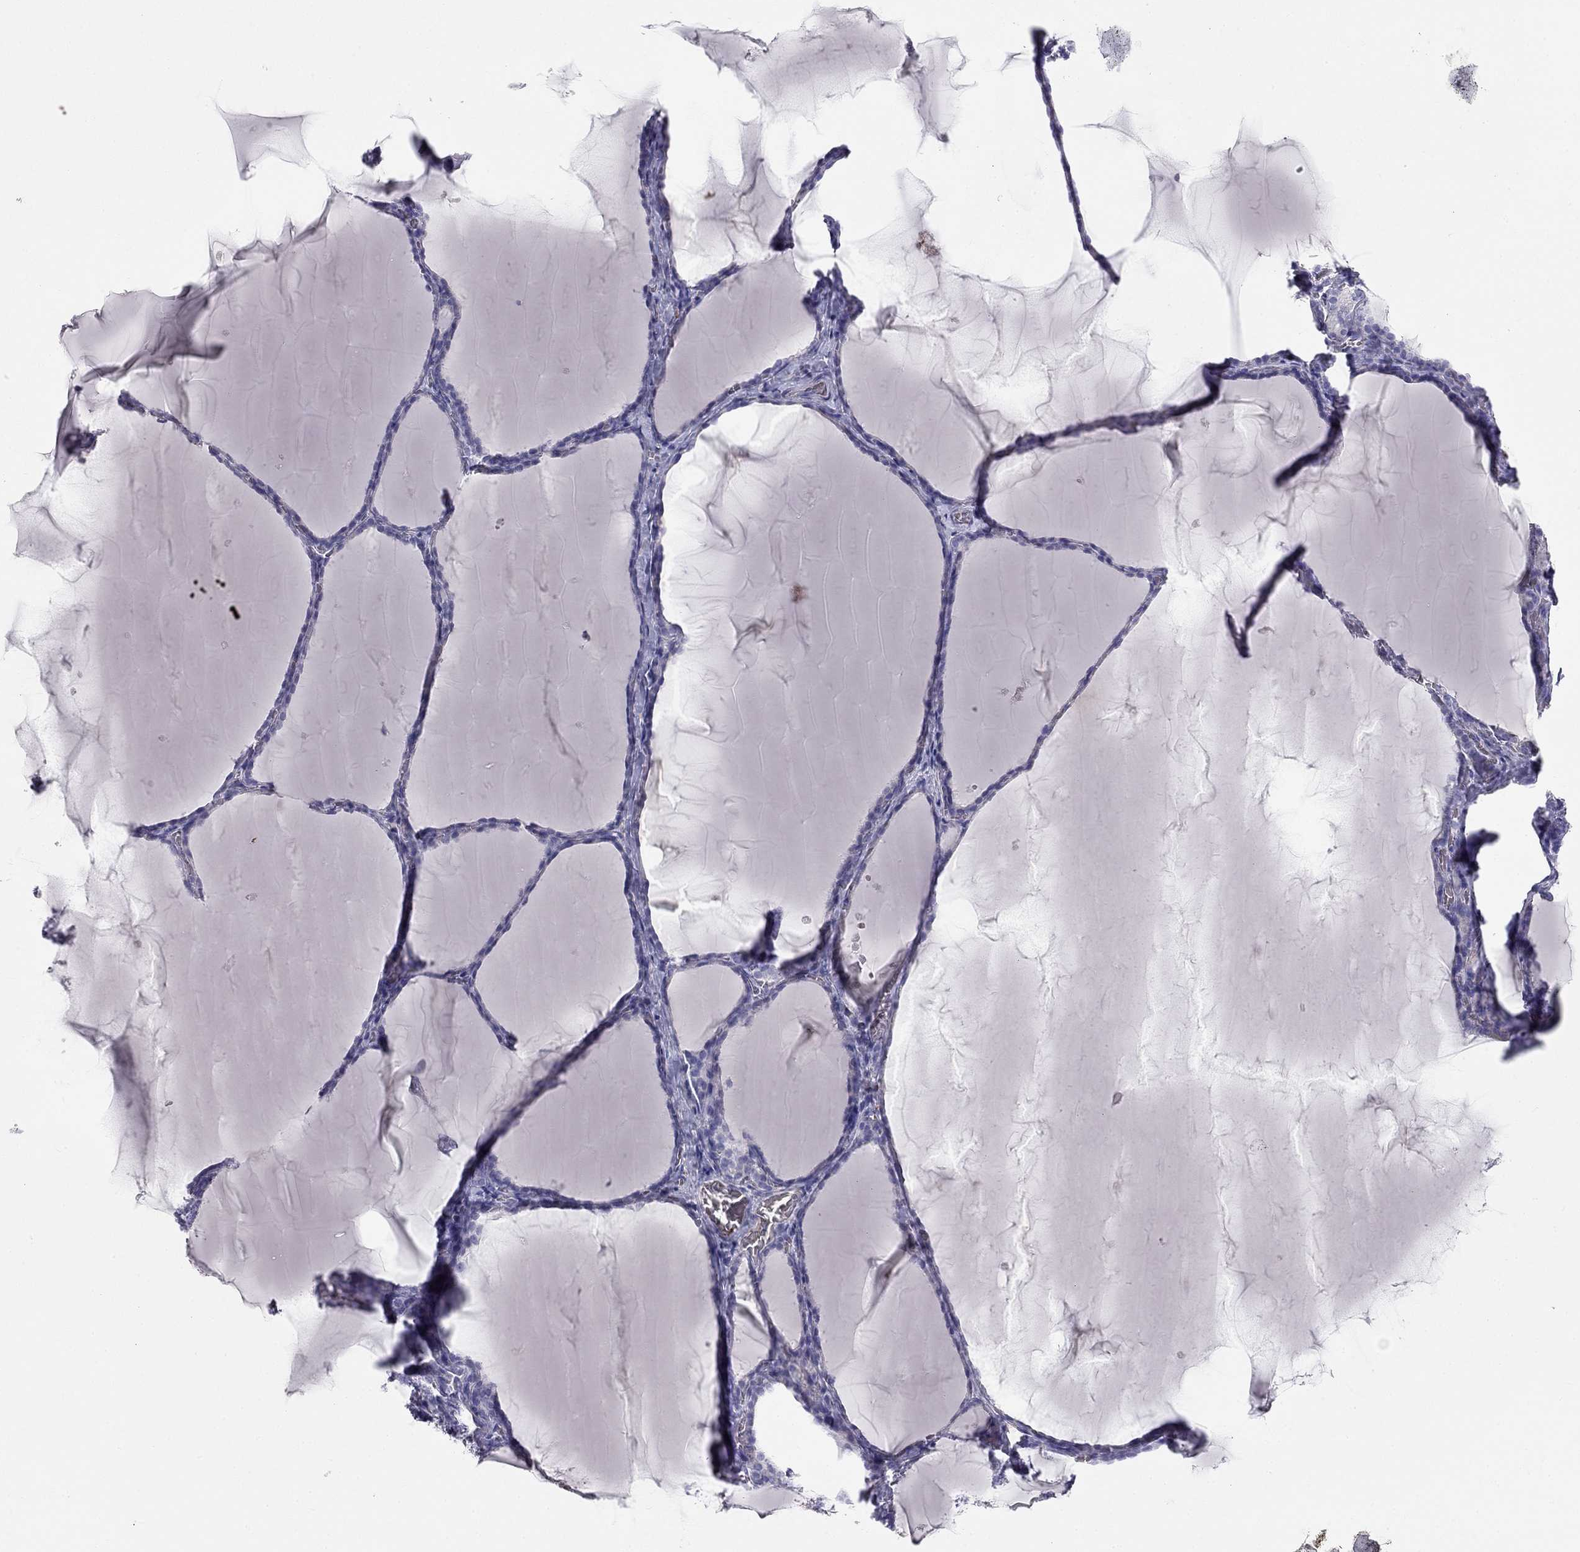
{"staining": {"intensity": "negative", "quantity": "none", "location": "none"}, "tissue": "thyroid gland", "cell_type": "Glandular cells", "image_type": "normal", "snomed": [{"axis": "morphology", "description": "Normal tissue, NOS"}, {"axis": "morphology", "description": "Hyperplasia, NOS"}, {"axis": "topography", "description": "Thyroid gland"}], "caption": "Immunohistochemistry histopathology image of normal thyroid gland: thyroid gland stained with DAB (3,3'-diaminobenzidine) exhibits no significant protein staining in glandular cells.", "gene": "RHCE", "patient": {"sex": "female", "age": 27}}